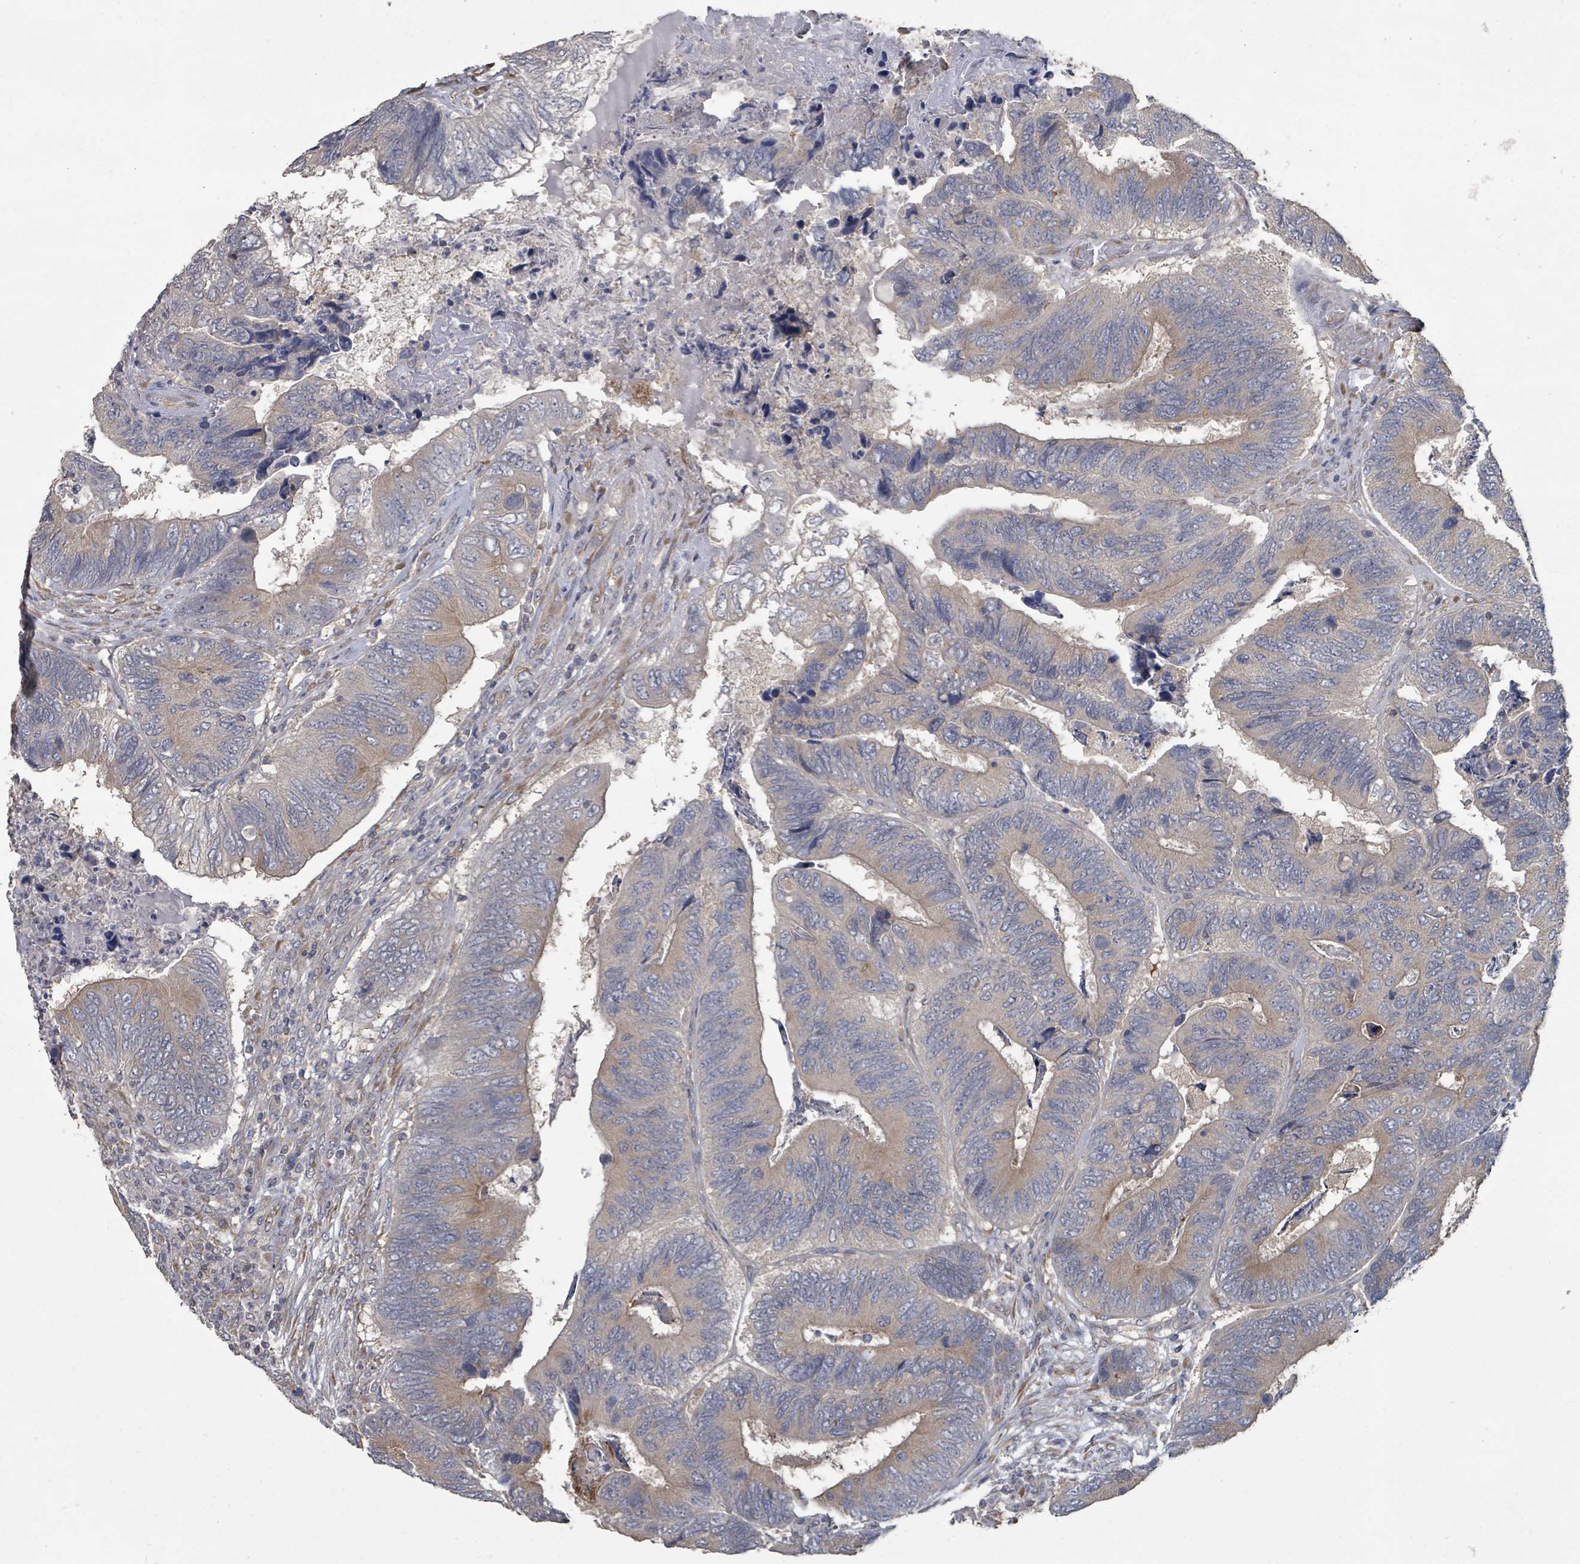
{"staining": {"intensity": "moderate", "quantity": "25%-75%", "location": "cytoplasmic/membranous"}, "tissue": "colorectal cancer", "cell_type": "Tumor cells", "image_type": "cancer", "snomed": [{"axis": "morphology", "description": "Adenocarcinoma, NOS"}, {"axis": "topography", "description": "Colon"}], "caption": "This histopathology image displays adenocarcinoma (colorectal) stained with immunohistochemistry to label a protein in brown. The cytoplasmic/membranous of tumor cells show moderate positivity for the protein. Nuclei are counter-stained blue.", "gene": "SLC9A7", "patient": {"sex": "female", "age": 67}}